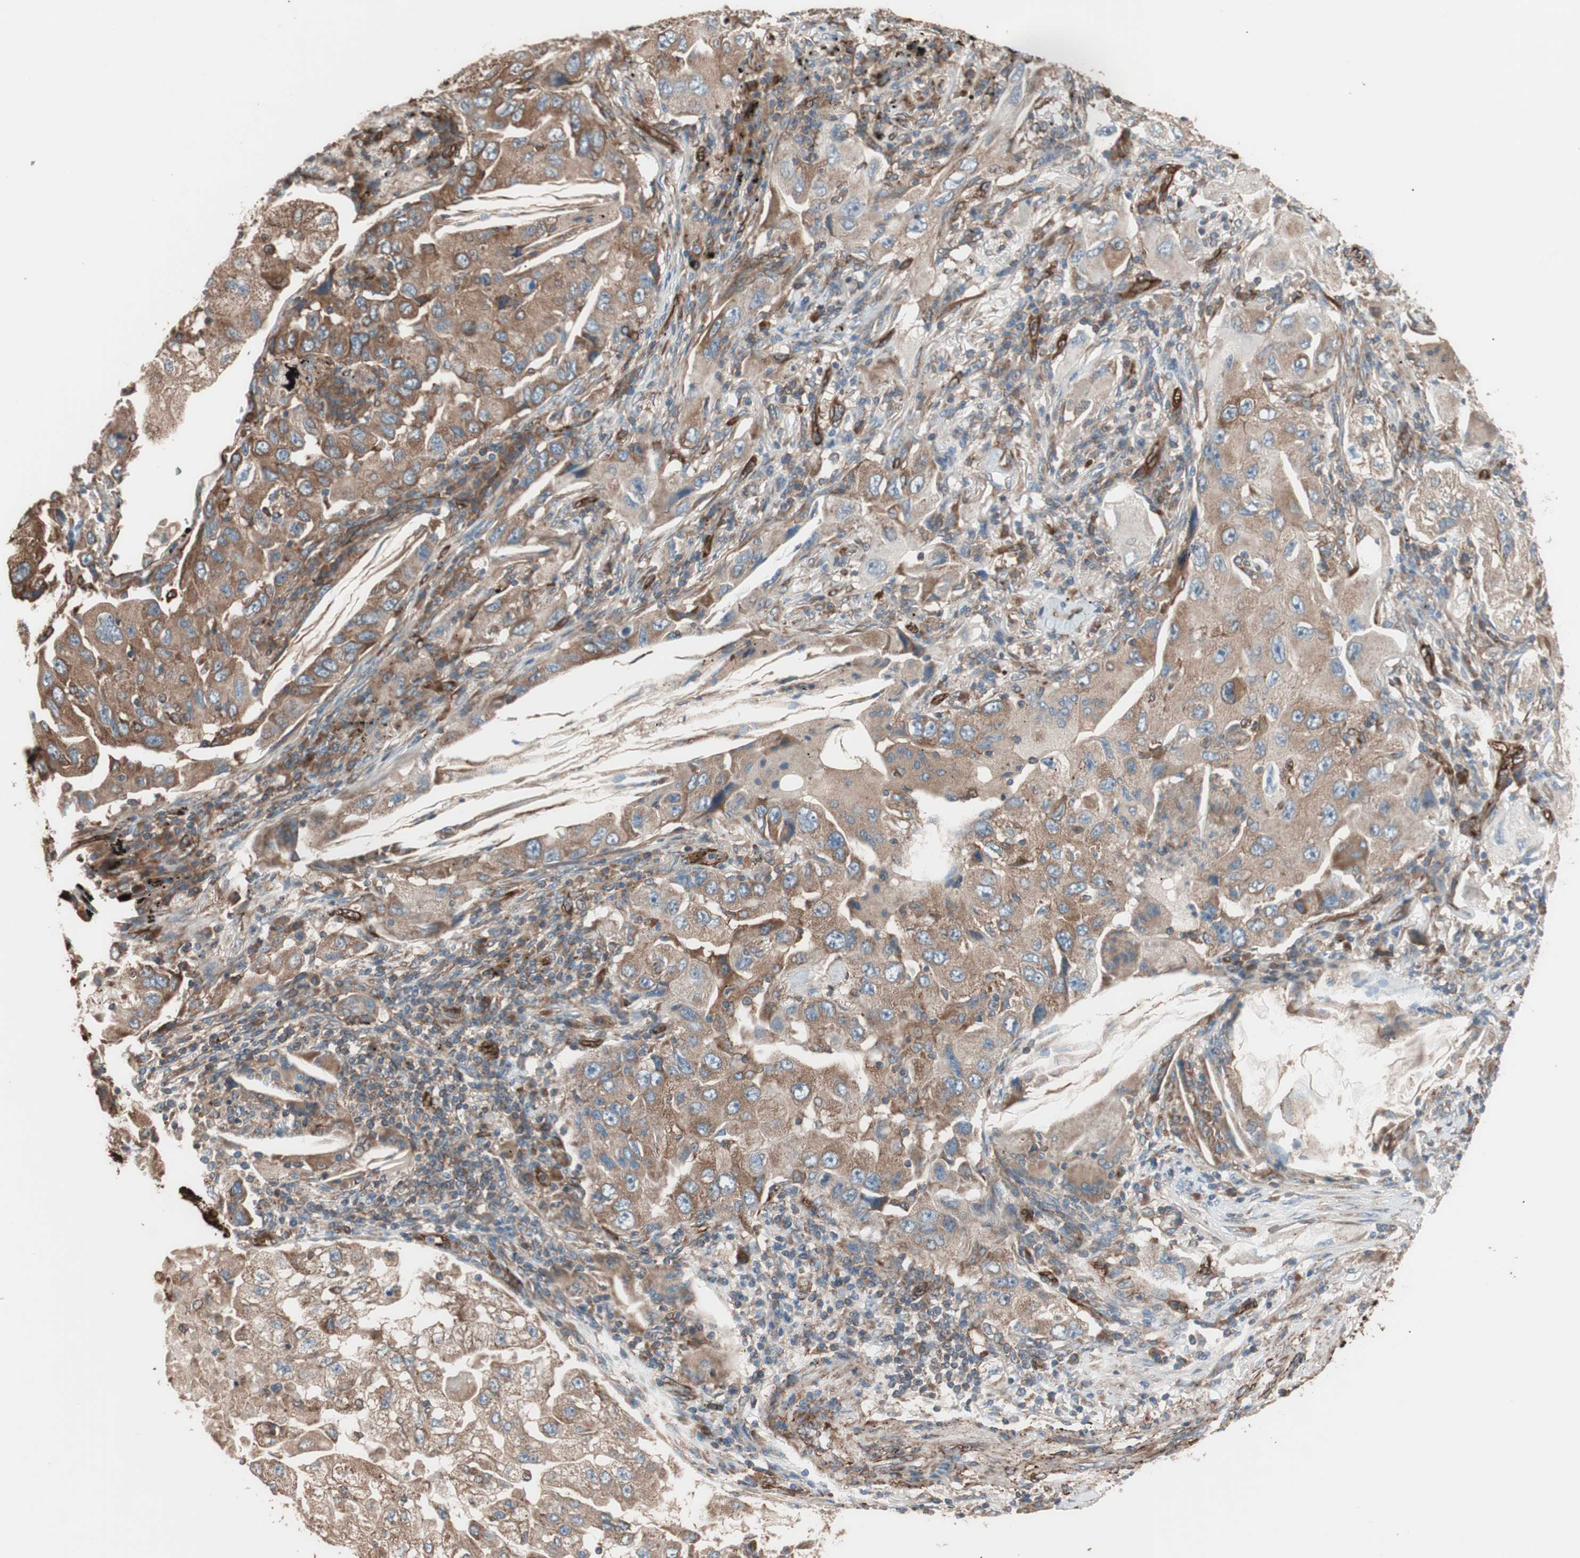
{"staining": {"intensity": "moderate", "quantity": ">75%", "location": "cytoplasmic/membranous"}, "tissue": "lung cancer", "cell_type": "Tumor cells", "image_type": "cancer", "snomed": [{"axis": "morphology", "description": "Adenocarcinoma, NOS"}, {"axis": "topography", "description": "Lung"}], "caption": "Lung cancer (adenocarcinoma) stained with a protein marker demonstrates moderate staining in tumor cells.", "gene": "GPSM2", "patient": {"sex": "female", "age": 65}}